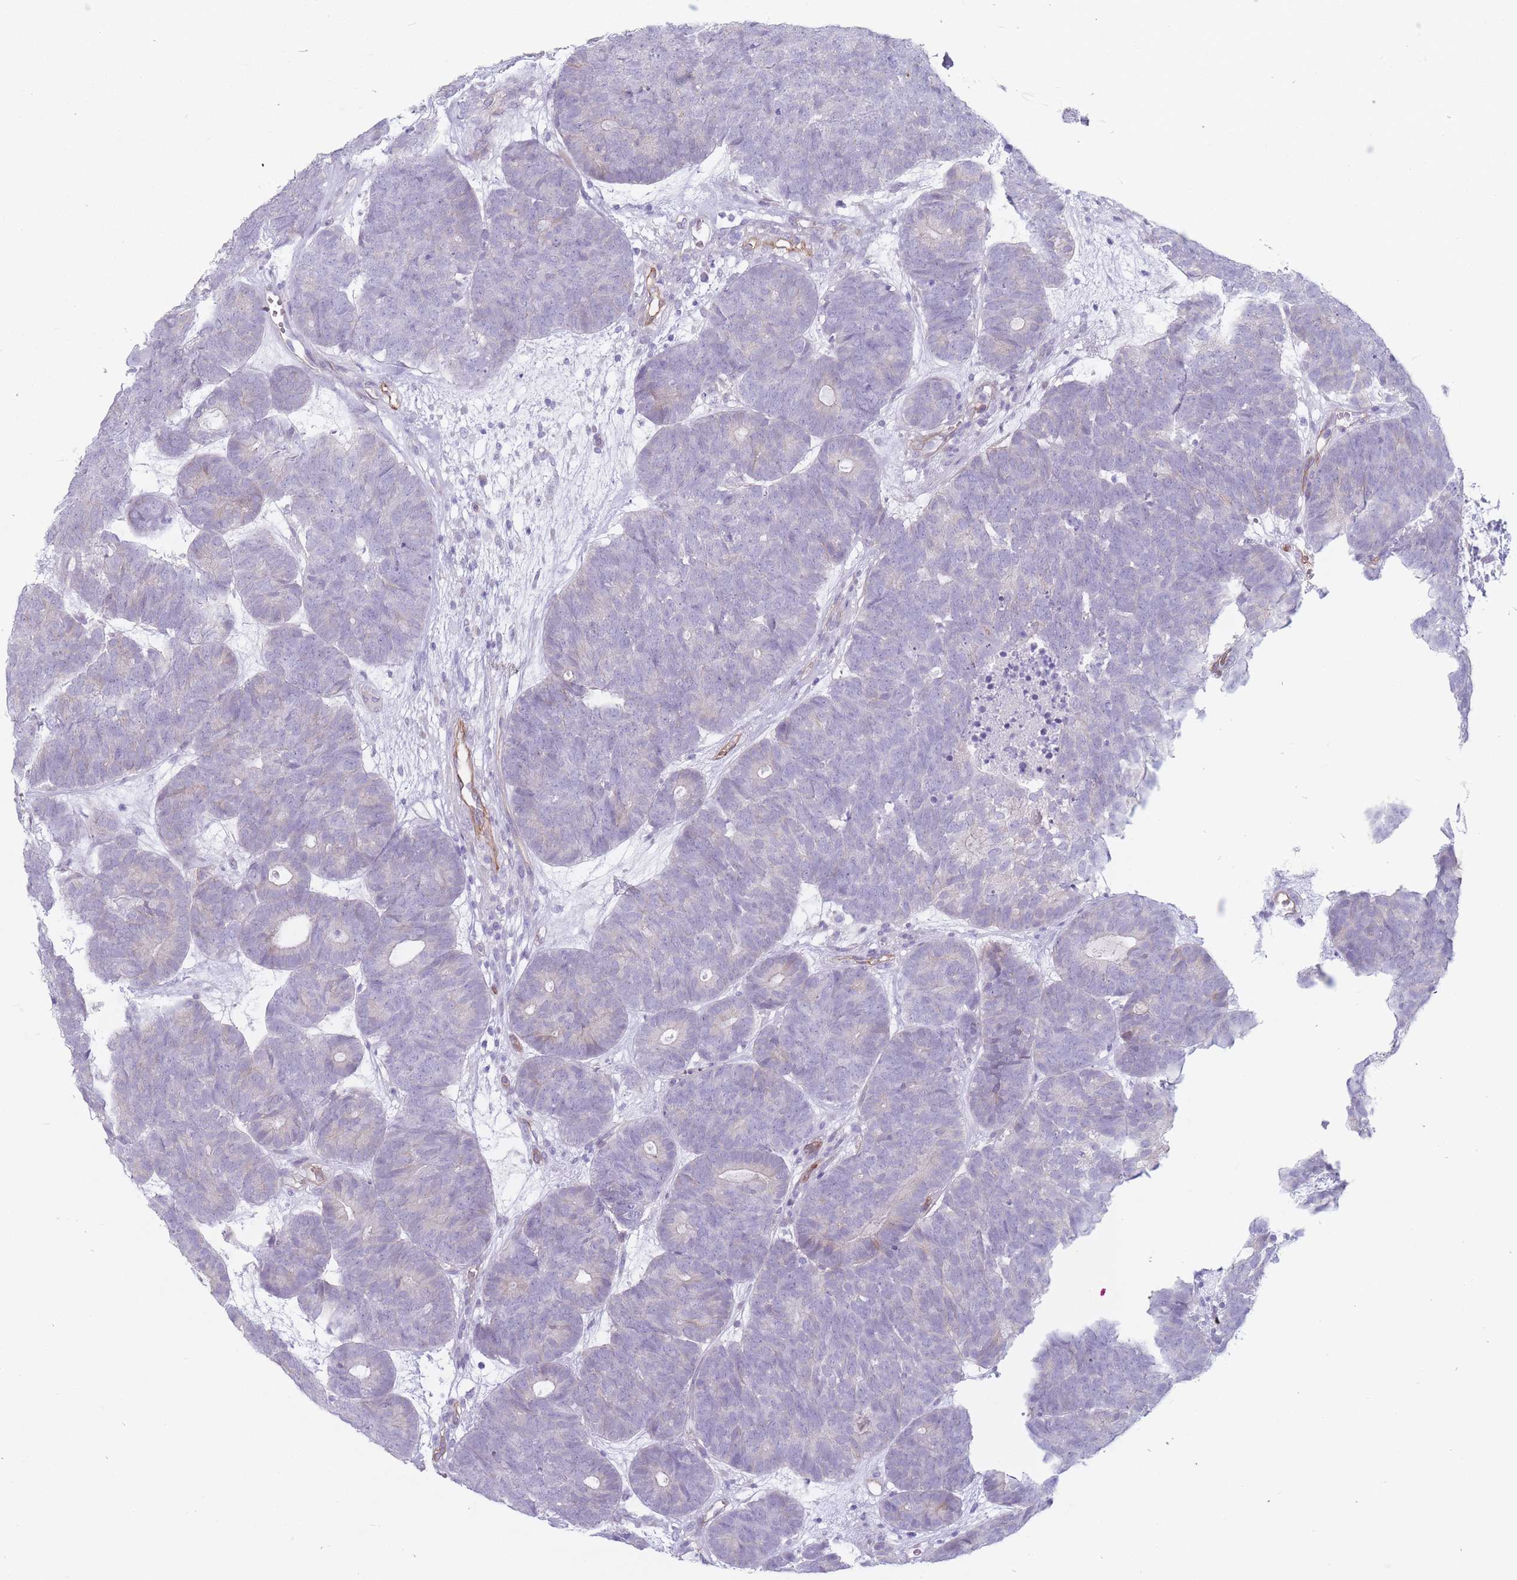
{"staining": {"intensity": "negative", "quantity": "none", "location": "none"}, "tissue": "head and neck cancer", "cell_type": "Tumor cells", "image_type": "cancer", "snomed": [{"axis": "morphology", "description": "Adenocarcinoma, NOS"}, {"axis": "topography", "description": "Head-Neck"}], "caption": "There is no significant staining in tumor cells of head and neck cancer.", "gene": "PLPP1", "patient": {"sex": "female", "age": 81}}